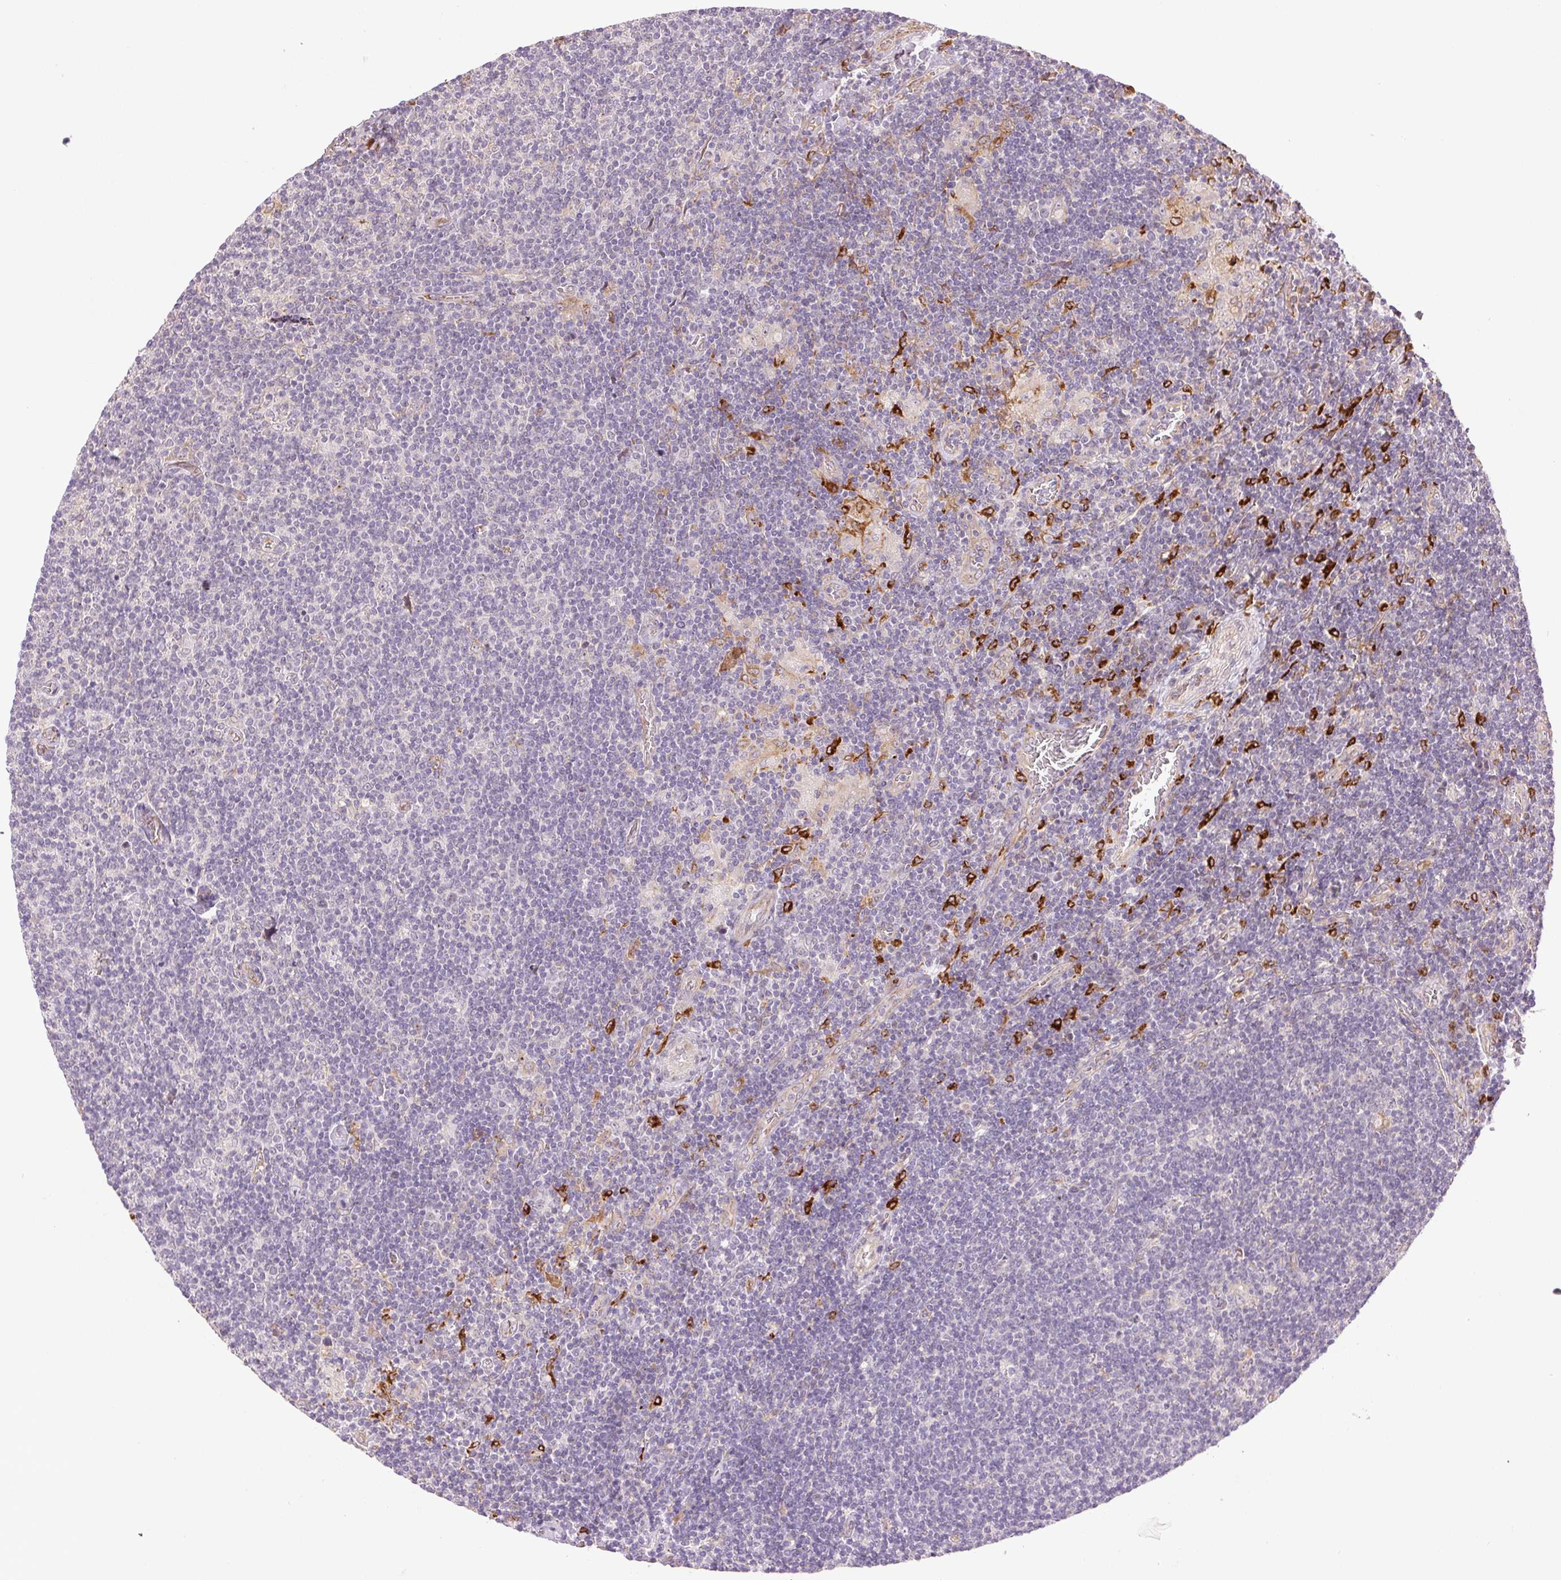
{"staining": {"intensity": "negative", "quantity": "none", "location": "none"}, "tissue": "lymphoma", "cell_type": "Tumor cells", "image_type": "cancer", "snomed": [{"axis": "morphology", "description": "Hodgkin's disease, NOS"}, {"axis": "topography", "description": "Lymph node"}], "caption": "DAB (3,3'-diaminobenzidine) immunohistochemical staining of Hodgkin's disease exhibits no significant staining in tumor cells. (DAB immunohistochemistry, high magnification).", "gene": "METTL17", "patient": {"sex": "male", "age": 40}}